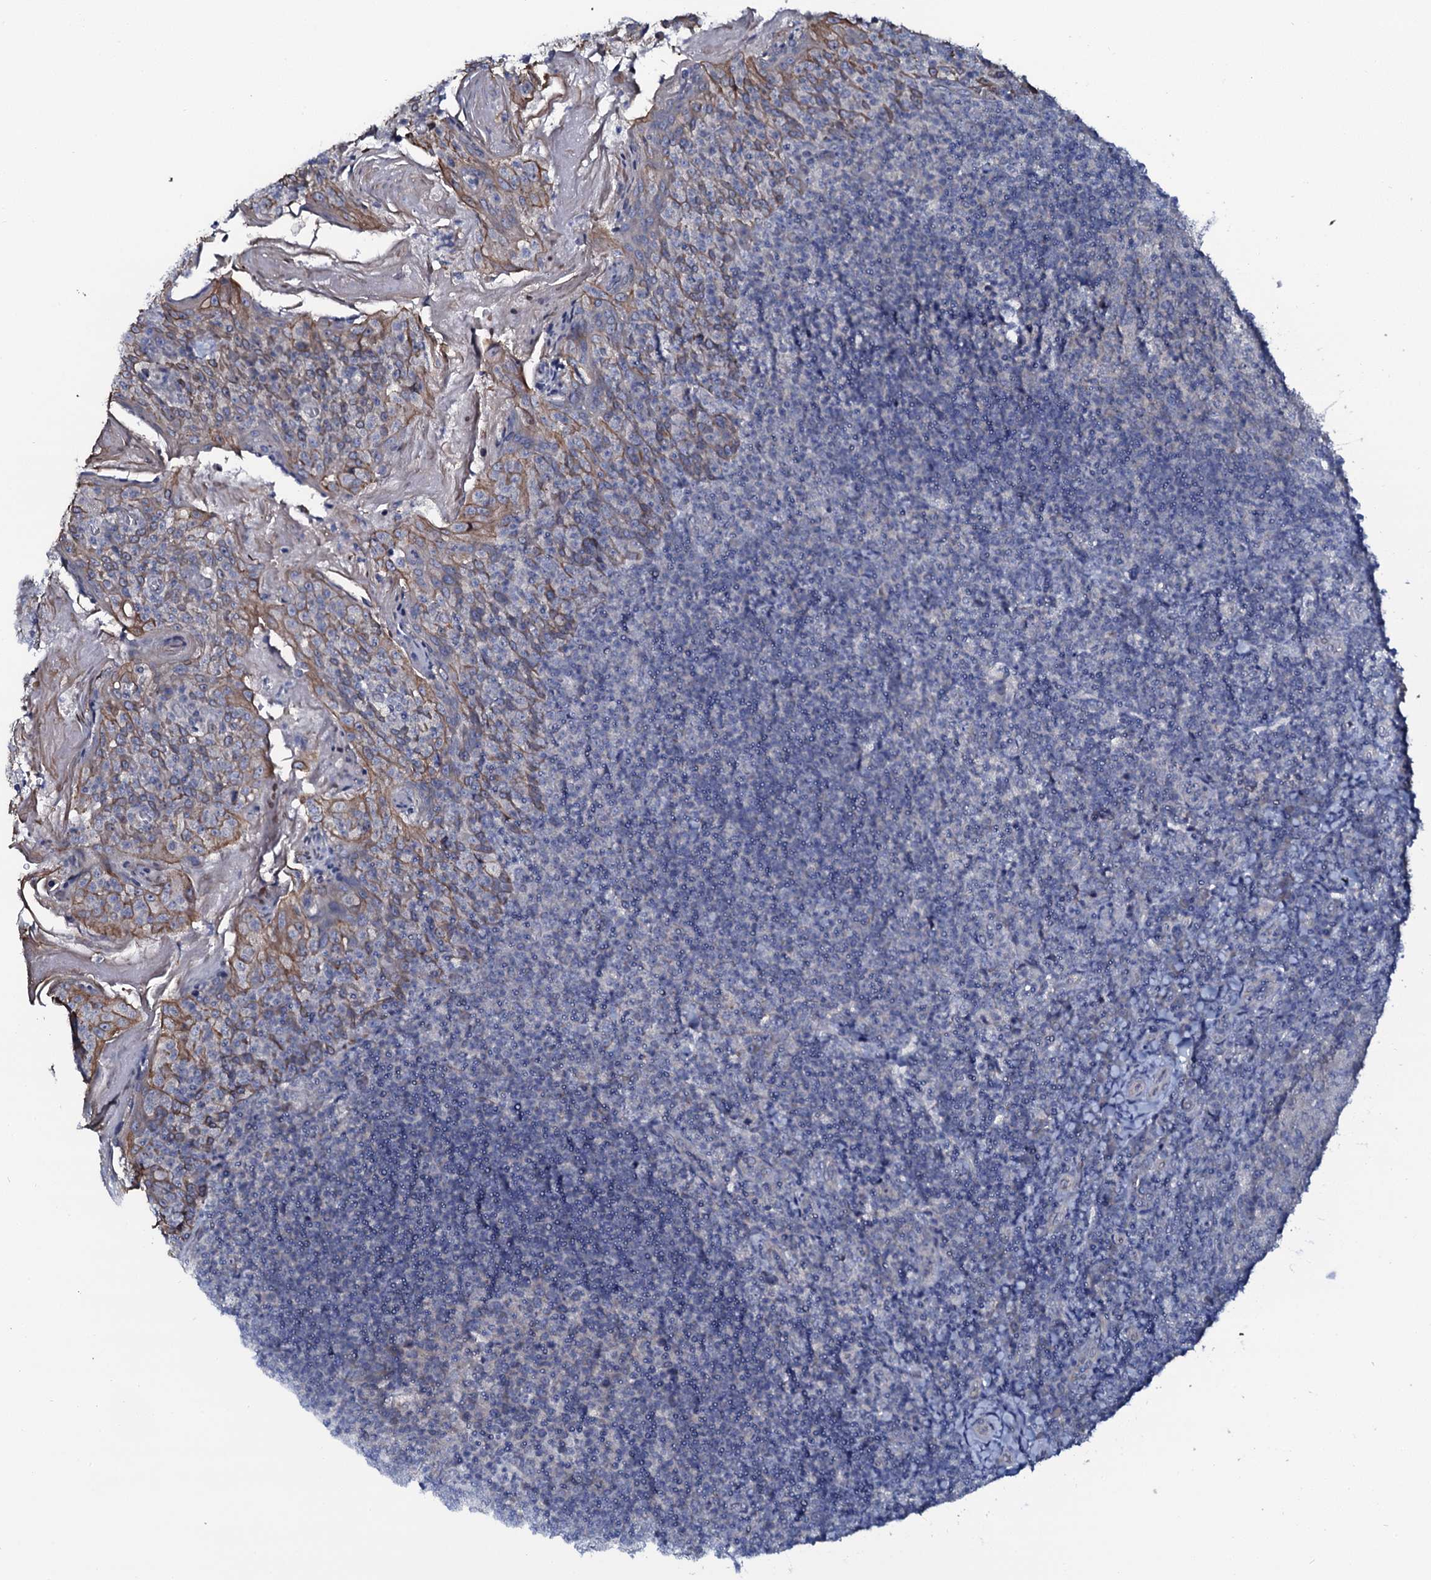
{"staining": {"intensity": "negative", "quantity": "none", "location": "none"}, "tissue": "tonsil", "cell_type": "Germinal center cells", "image_type": "normal", "snomed": [{"axis": "morphology", "description": "Normal tissue, NOS"}, {"axis": "topography", "description": "Tonsil"}], "caption": "The IHC micrograph has no significant expression in germinal center cells of tonsil.", "gene": "C10orf88", "patient": {"sex": "female", "age": 10}}